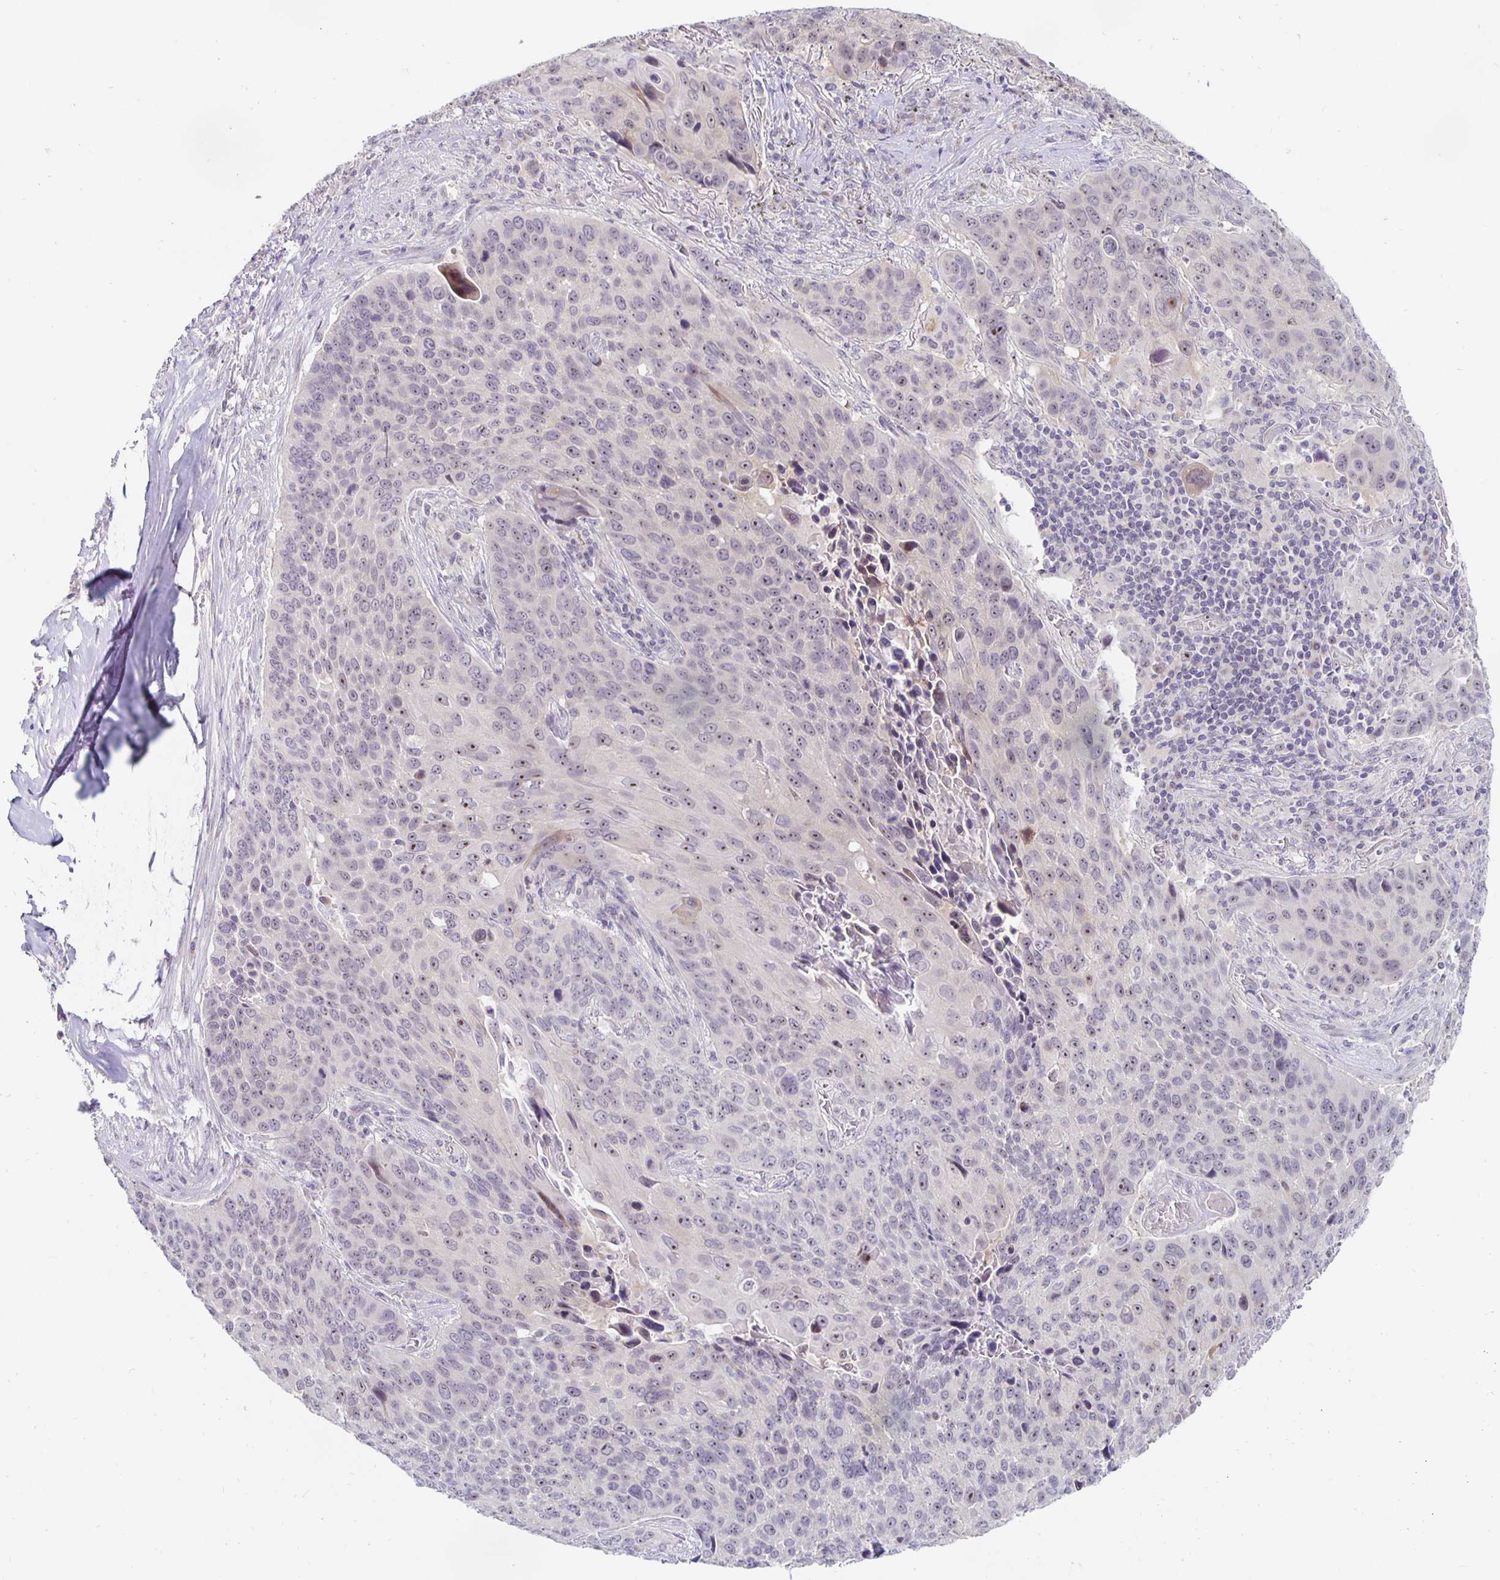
{"staining": {"intensity": "weak", "quantity": "25%-75%", "location": "nuclear"}, "tissue": "lung cancer", "cell_type": "Tumor cells", "image_type": "cancer", "snomed": [{"axis": "morphology", "description": "Squamous cell carcinoma, NOS"}, {"axis": "topography", "description": "Lung"}], "caption": "High-power microscopy captured an immunohistochemistry micrograph of squamous cell carcinoma (lung), revealing weak nuclear staining in about 25%-75% of tumor cells.", "gene": "NUP85", "patient": {"sex": "male", "age": 68}}